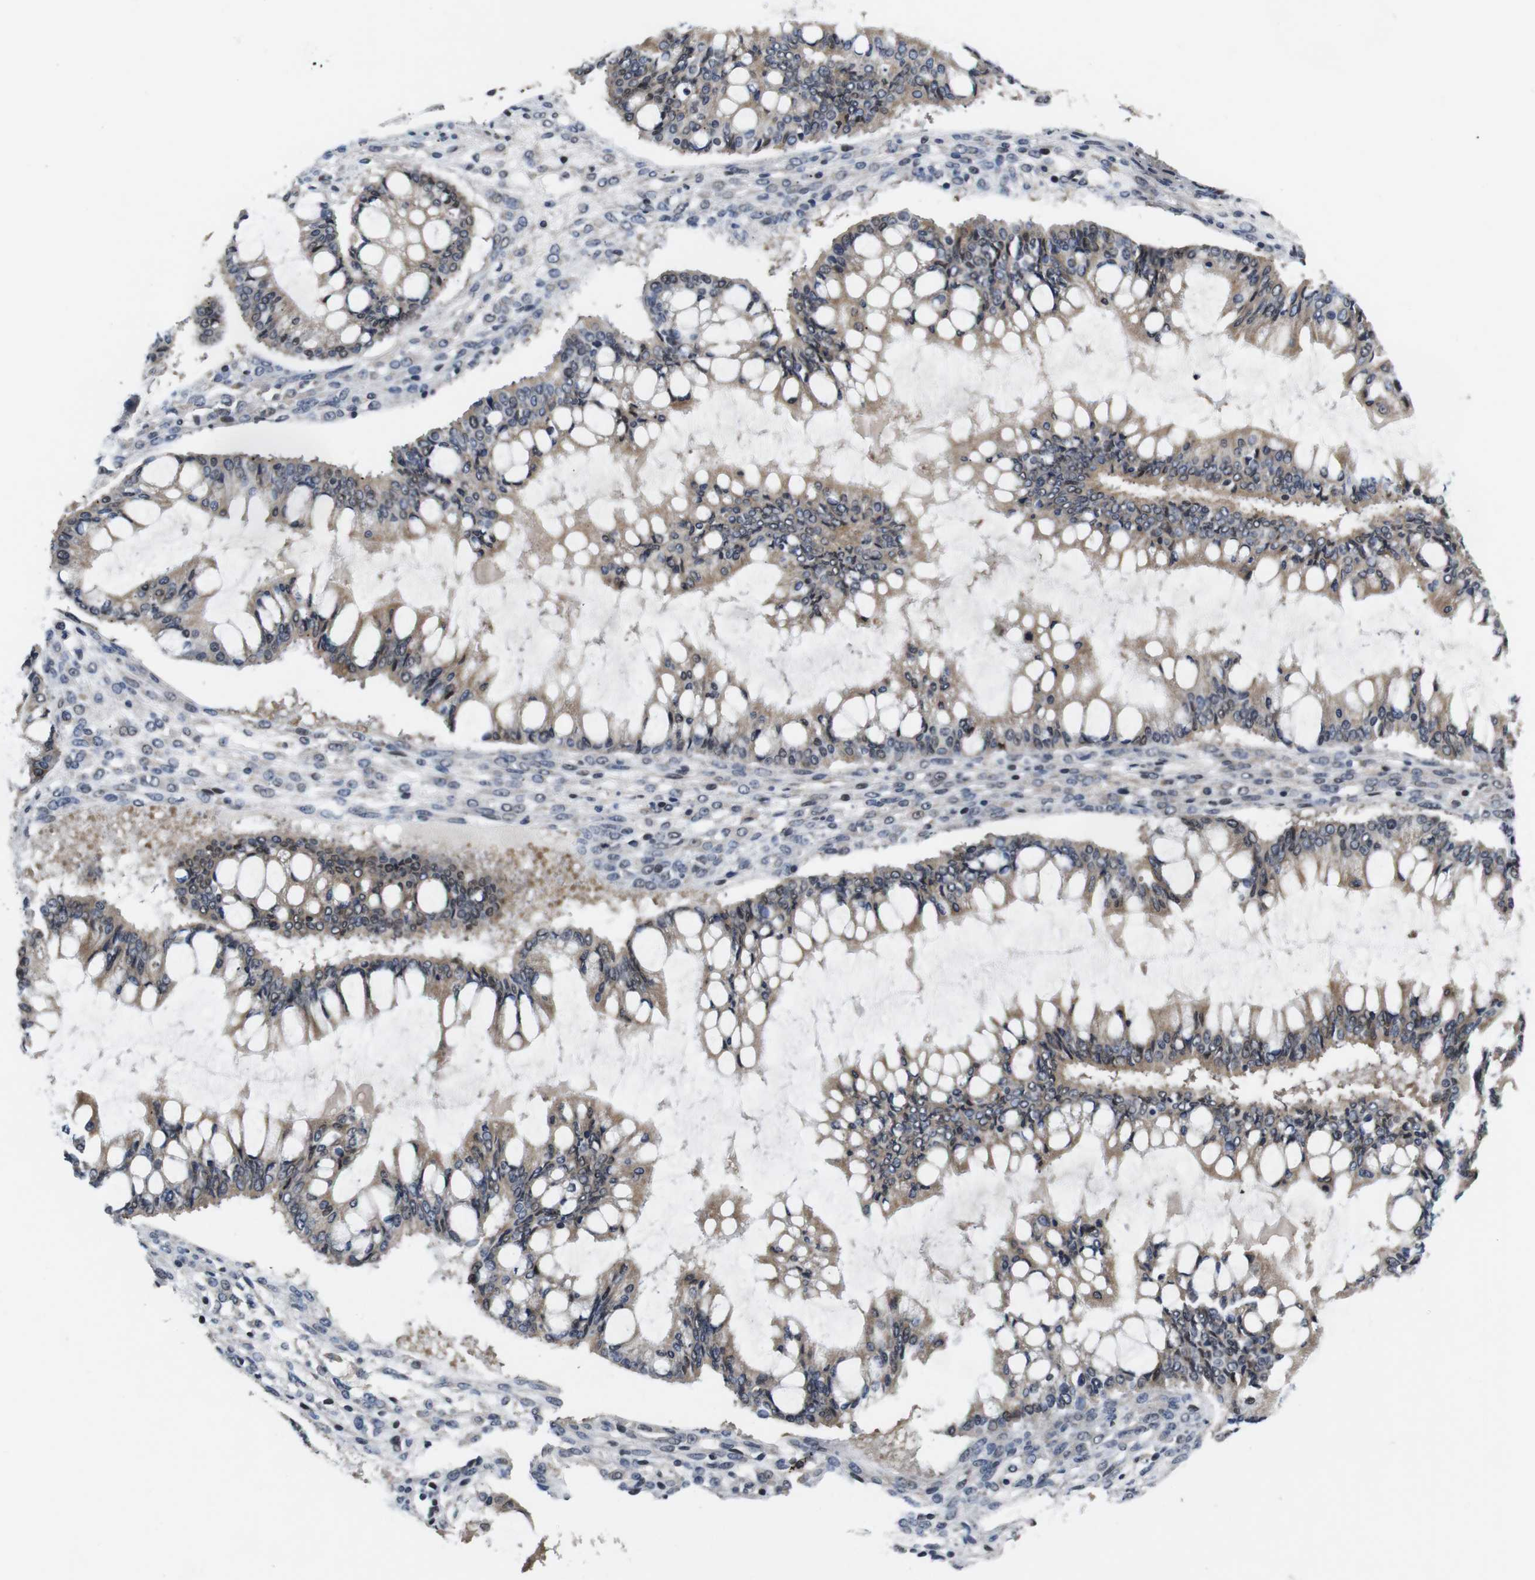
{"staining": {"intensity": "weak", "quantity": ">75%", "location": "cytoplasmic/membranous"}, "tissue": "ovarian cancer", "cell_type": "Tumor cells", "image_type": "cancer", "snomed": [{"axis": "morphology", "description": "Cystadenocarcinoma, mucinous, NOS"}, {"axis": "topography", "description": "Ovary"}], "caption": "Ovarian mucinous cystadenocarcinoma stained with a brown dye displays weak cytoplasmic/membranous positive expression in about >75% of tumor cells.", "gene": "ZBTB46", "patient": {"sex": "female", "age": 73}}